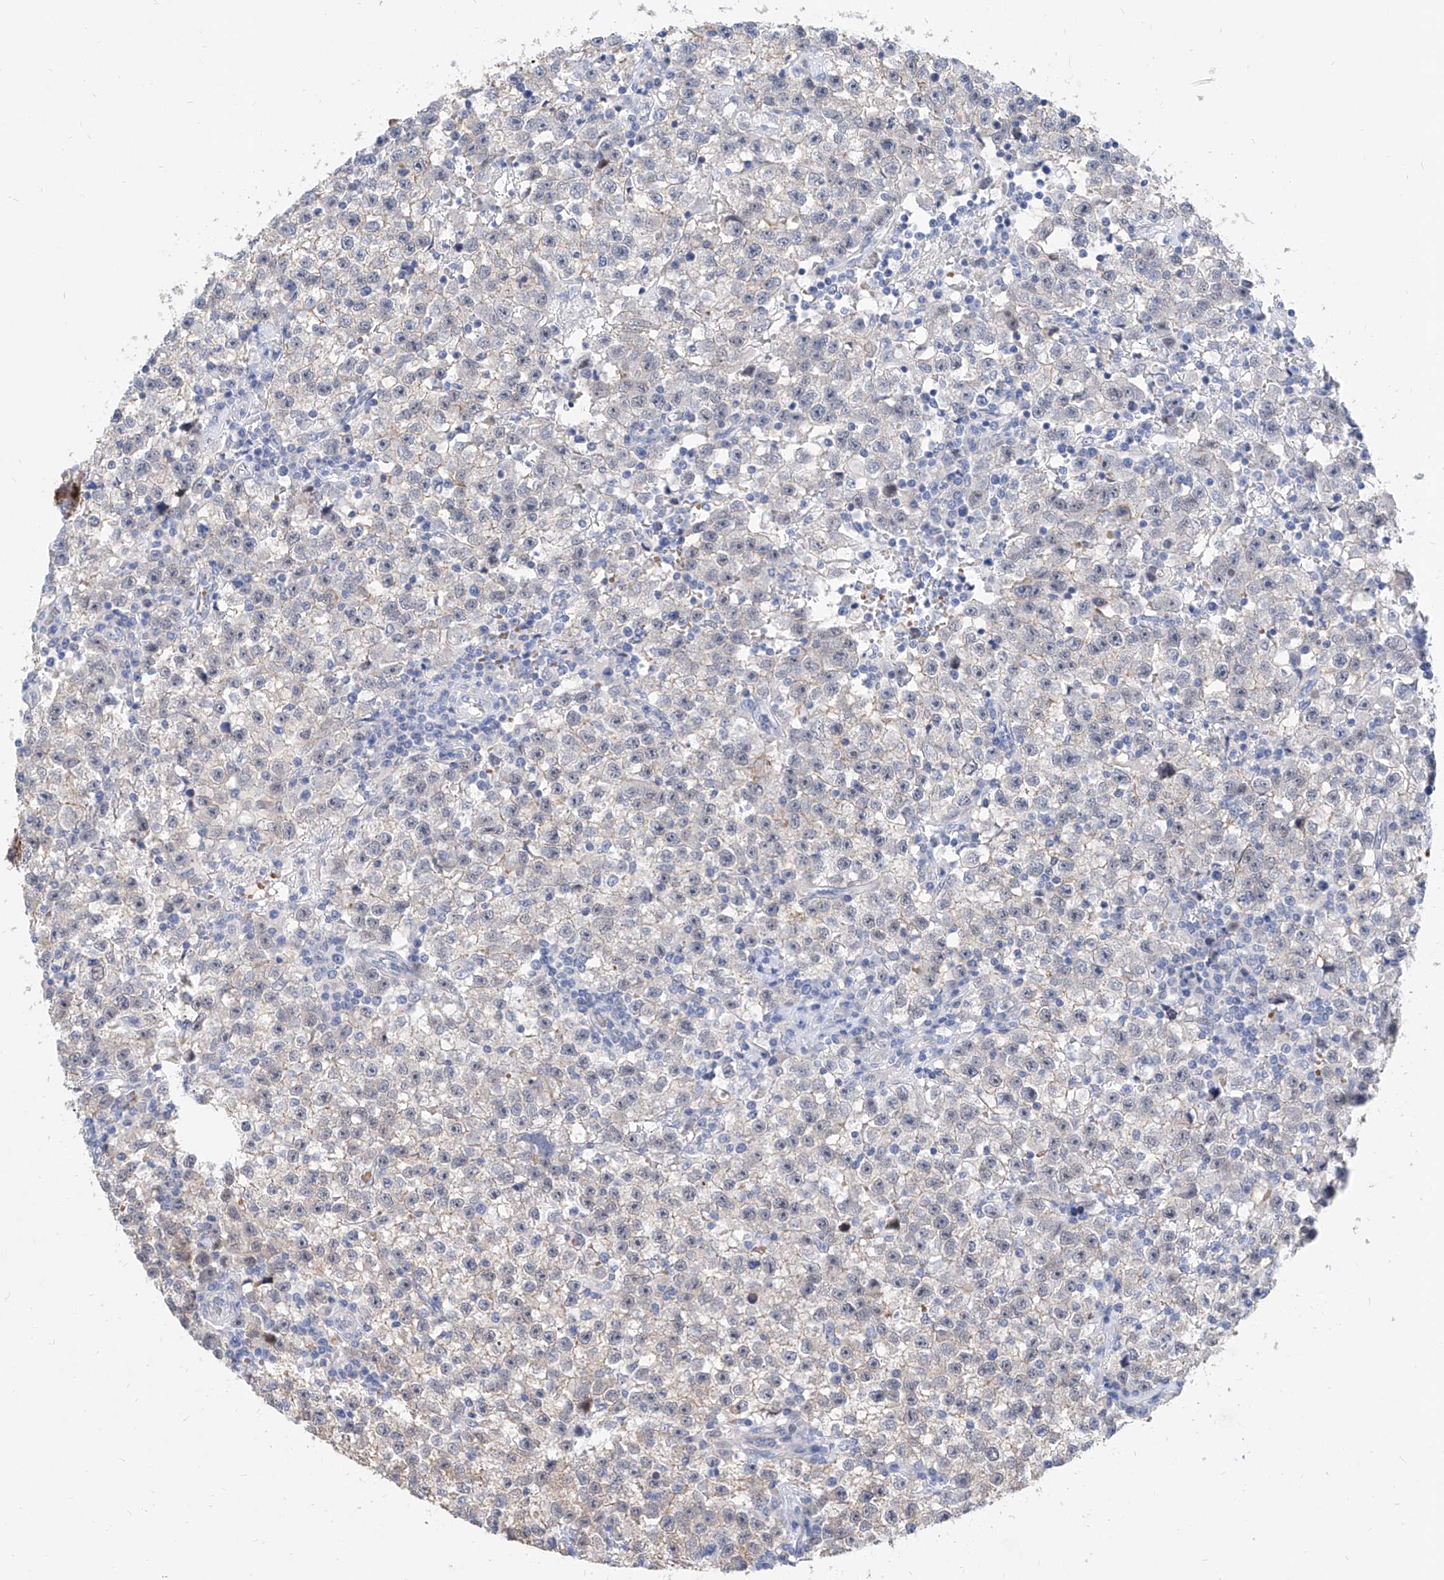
{"staining": {"intensity": "weak", "quantity": "<25%", "location": "cytoplasmic/membranous"}, "tissue": "testis cancer", "cell_type": "Tumor cells", "image_type": "cancer", "snomed": [{"axis": "morphology", "description": "Seminoma, NOS"}, {"axis": "topography", "description": "Testis"}], "caption": "DAB (3,3'-diaminobenzidine) immunohistochemical staining of testis cancer shows no significant positivity in tumor cells.", "gene": "BPTF", "patient": {"sex": "male", "age": 22}}